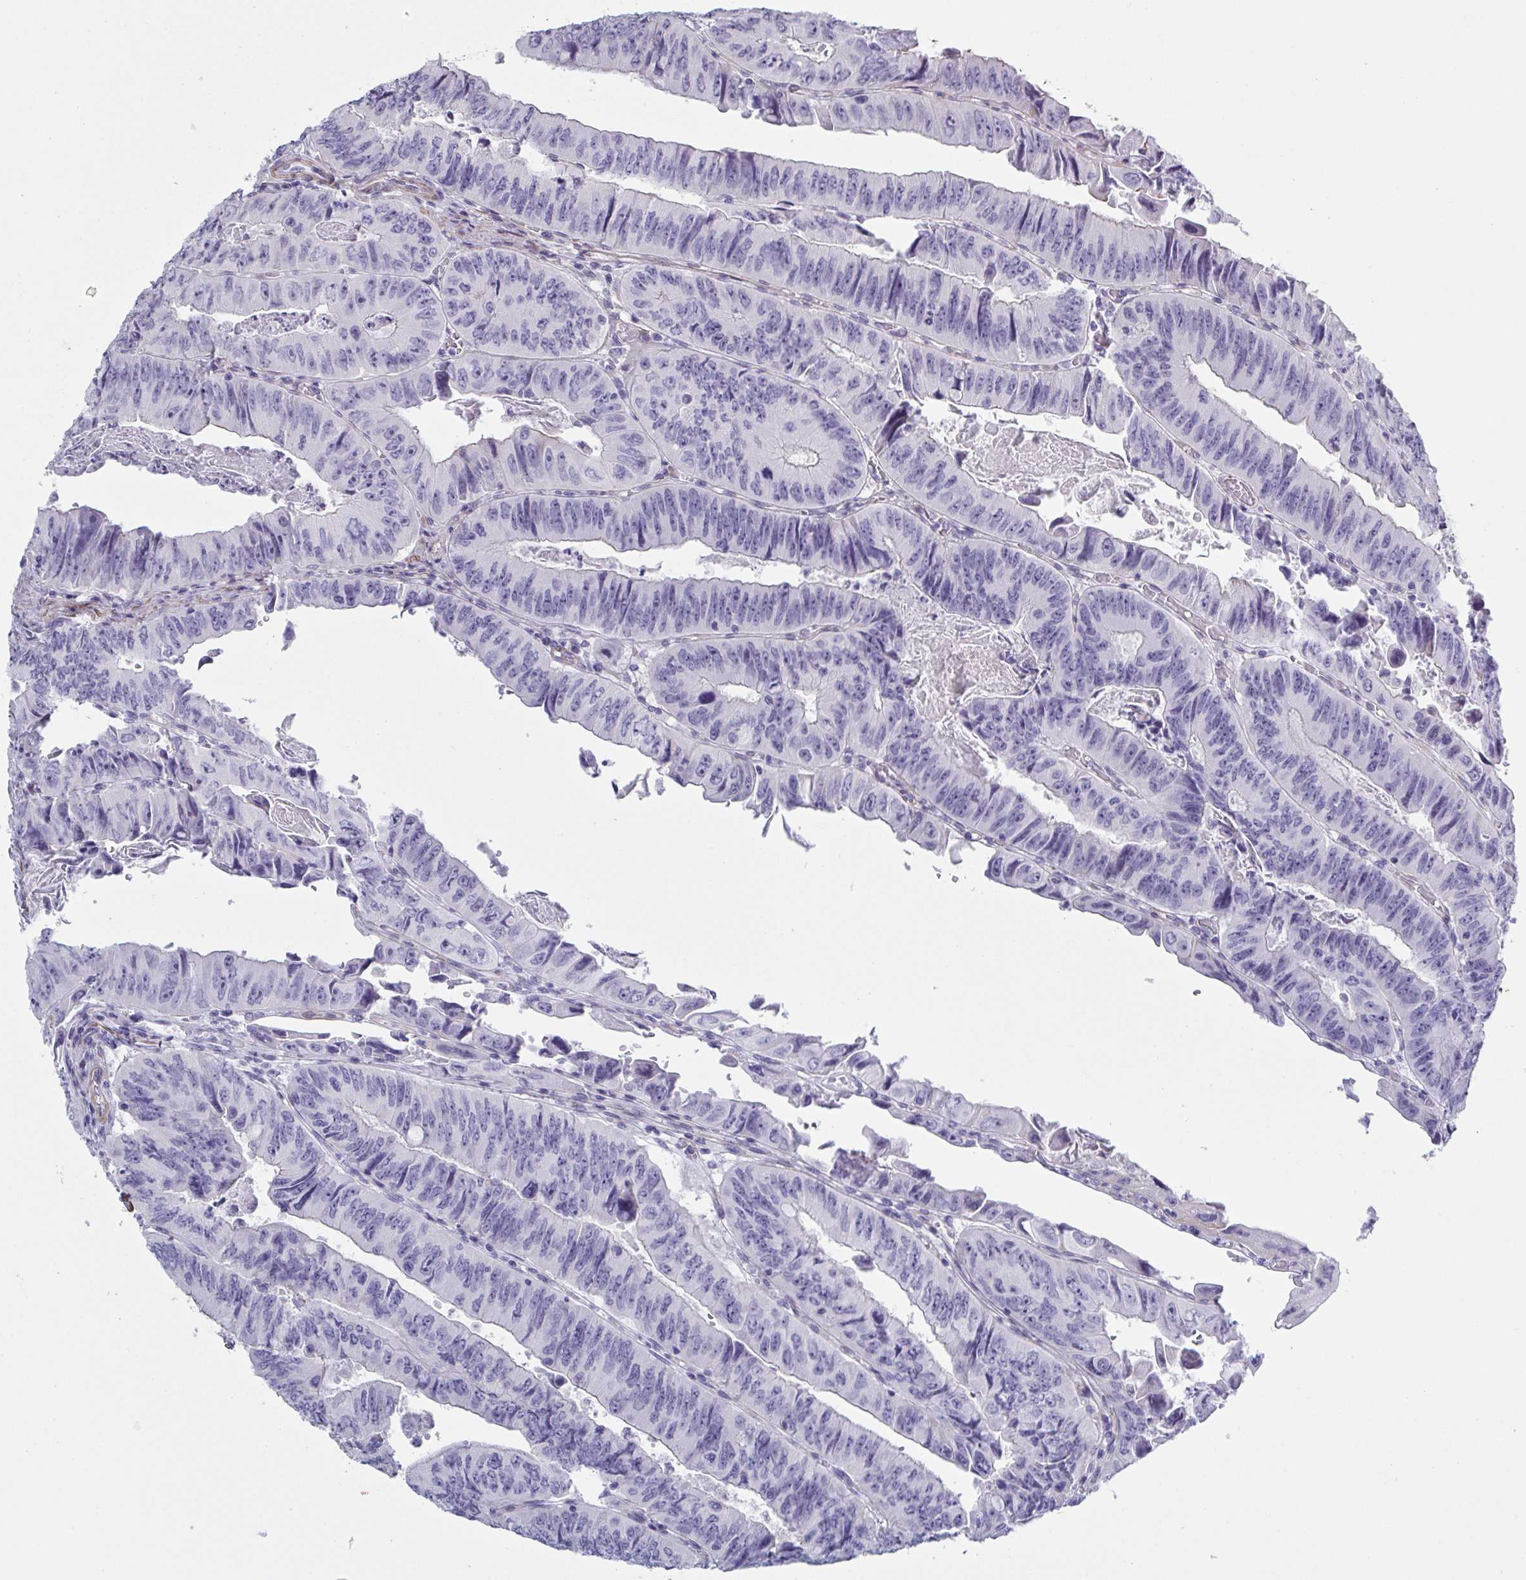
{"staining": {"intensity": "negative", "quantity": "none", "location": "none"}, "tissue": "colorectal cancer", "cell_type": "Tumor cells", "image_type": "cancer", "snomed": [{"axis": "morphology", "description": "Adenocarcinoma, NOS"}, {"axis": "topography", "description": "Colon"}], "caption": "Tumor cells are negative for brown protein staining in colorectal cancer (adenocarcinoma). The staining is performed using DAB (3,3'-diaminobenzidine) brown chromogen with nuclei counter-stained in using hematoxylin.", "gene": "OR5P3", "patient": {"sex": "female", "age": 84}}